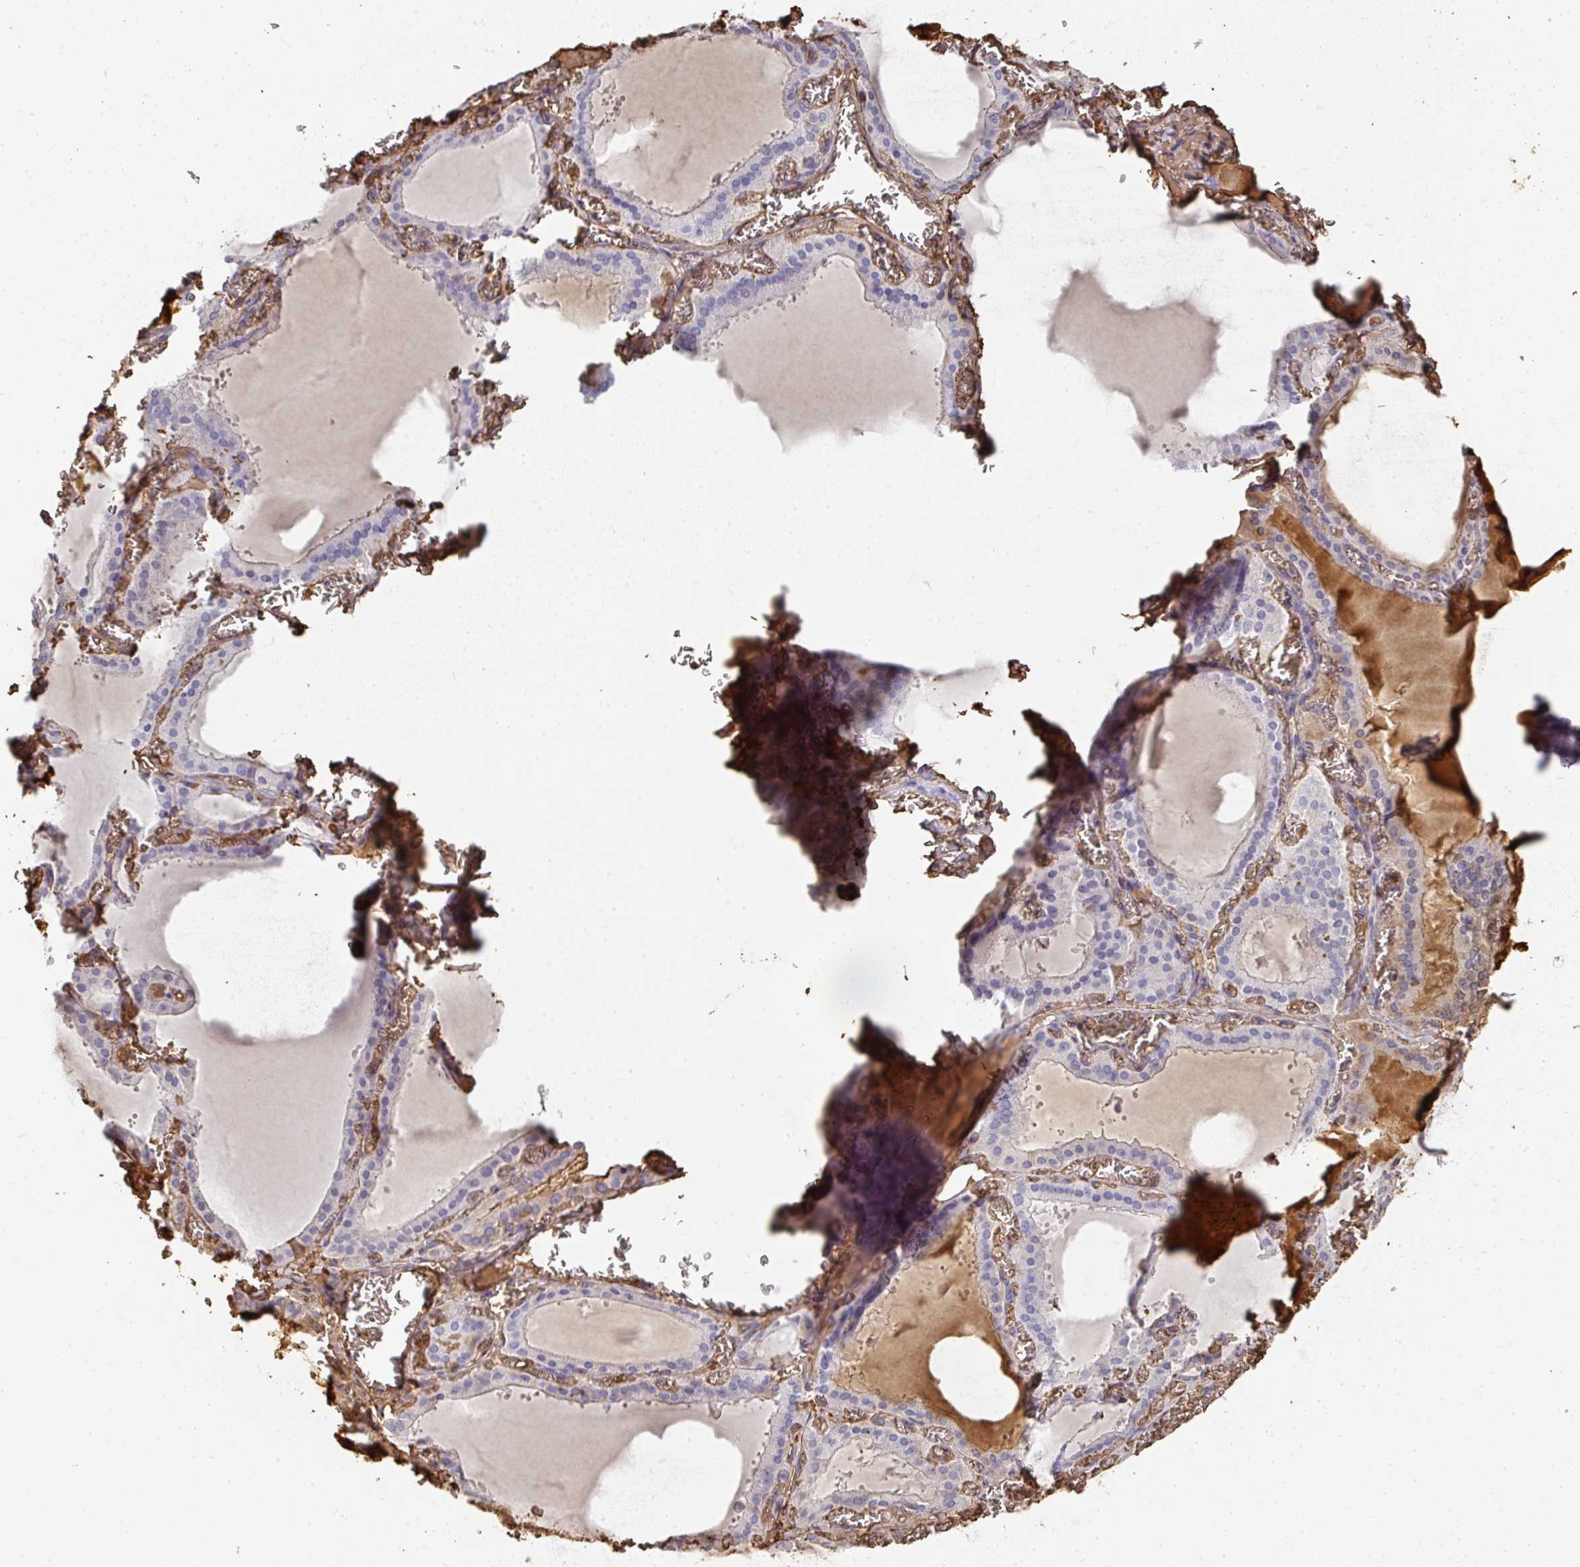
{"staining": {"intensity": "negative", "quantity": "none", "location": "none"}, "tissue": "thyroid gland", "cell_type": "Glandular cells", "image_type": "normal", "snomed": [{"axis": "morphology", "description": "Normal tissue, NOS"}, {"axis": "topography", "description": "Thyroid gland"}], "caption": "Immunohistochemical staining of benign thyroid gland shows no significant positivity in glandular cells.", "gene": "ALB", "patient": {"sex": "female", "age": 30}}